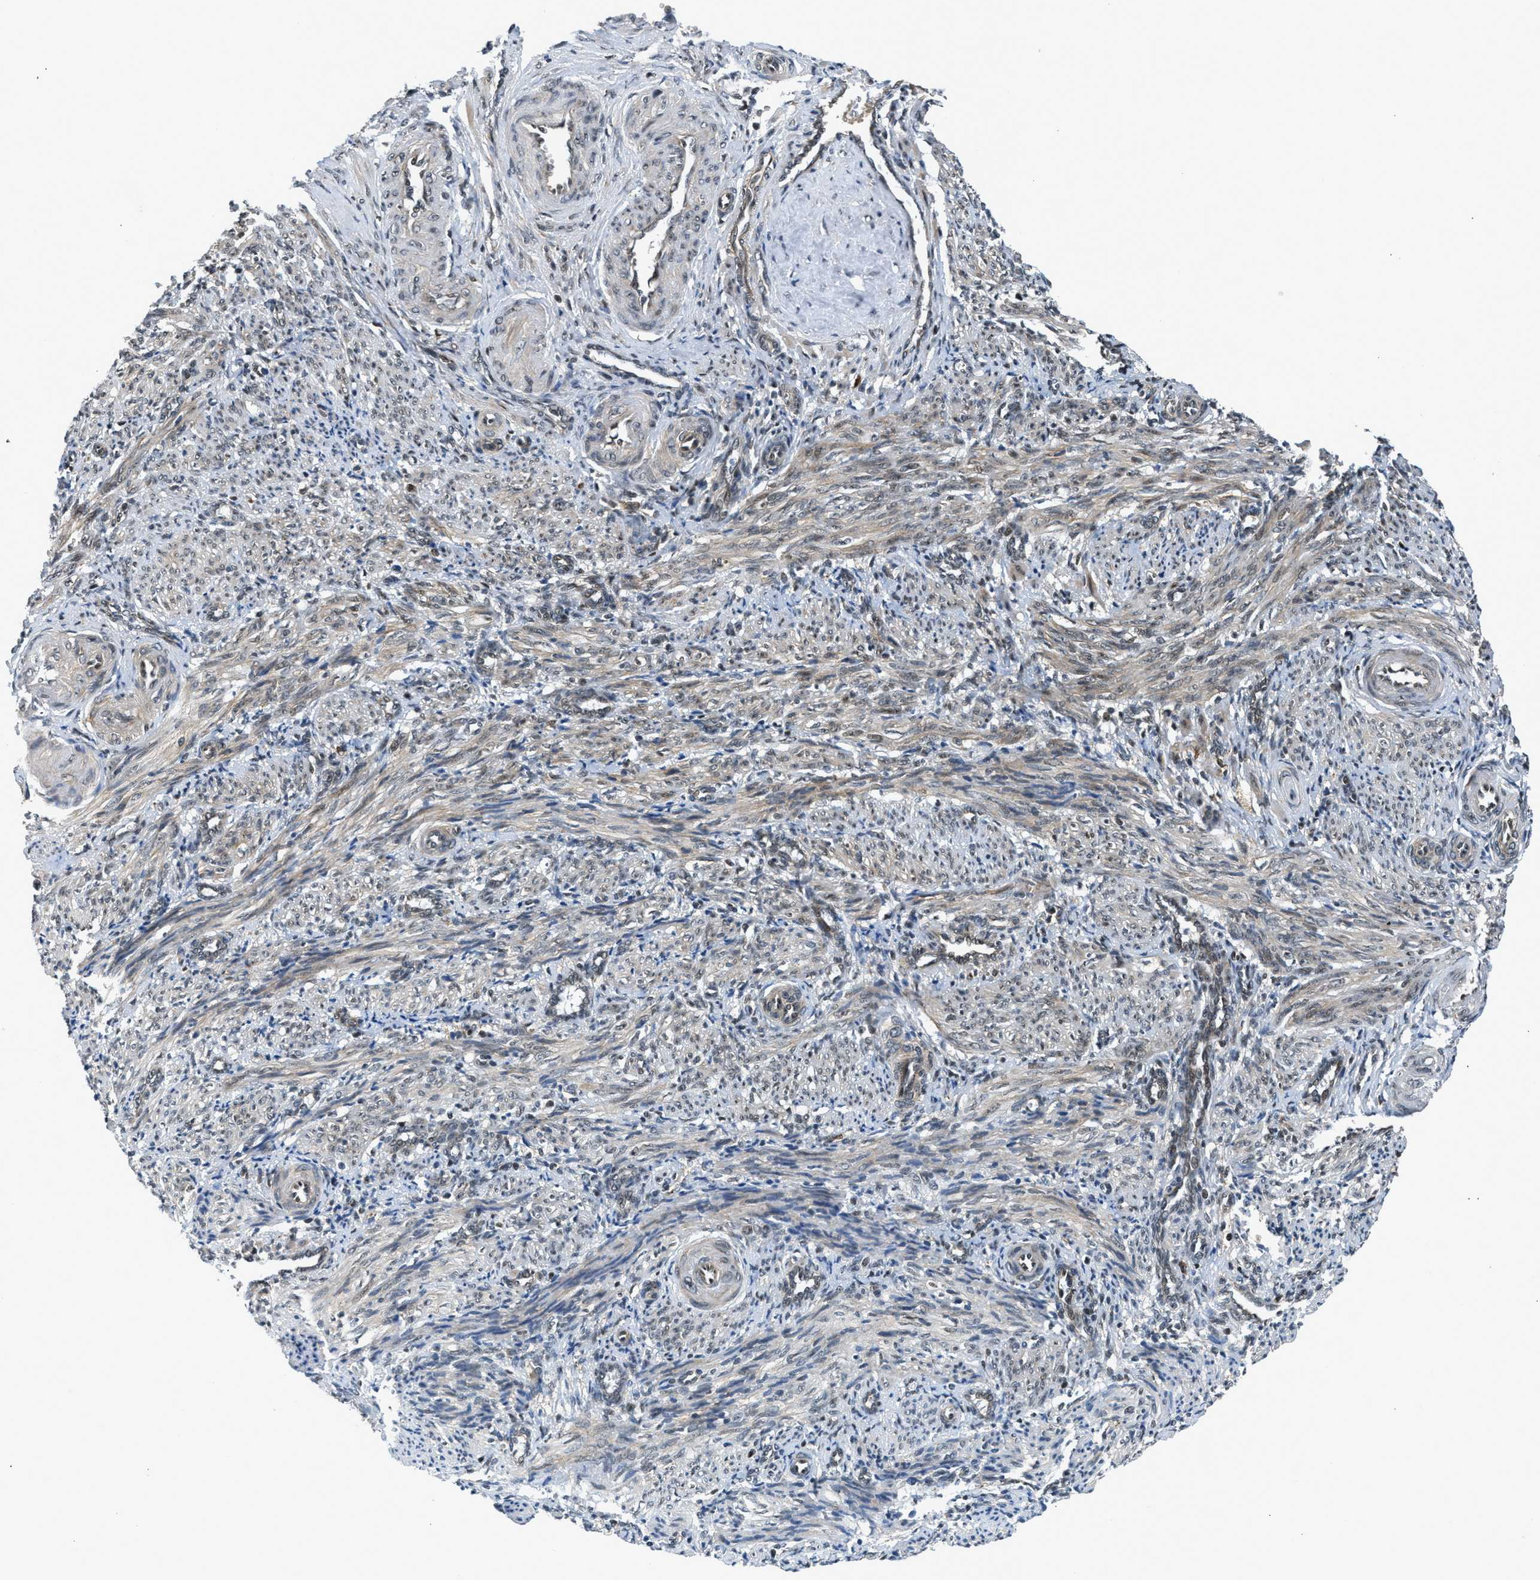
{"staining": {"intensity": "moderate", "quantity": ">75%", "location": "cytoplasmic/membranous,nuclear"}, "tissue": "smooth muscle", "cell_type": "Smooth muscle cells", "image_type": "normal", "snomed": [{"axis": "morphology", "description": "Normal tissue, NOS"}, {"axis": "topography", "description": "Endometrium"}], "caption": "Smooth muscle stained with a protein marker exhibits moderate staining in smooth muscle cells.", "gene": "RETREG3", "patient": {"sex": "female", "age": 33}}